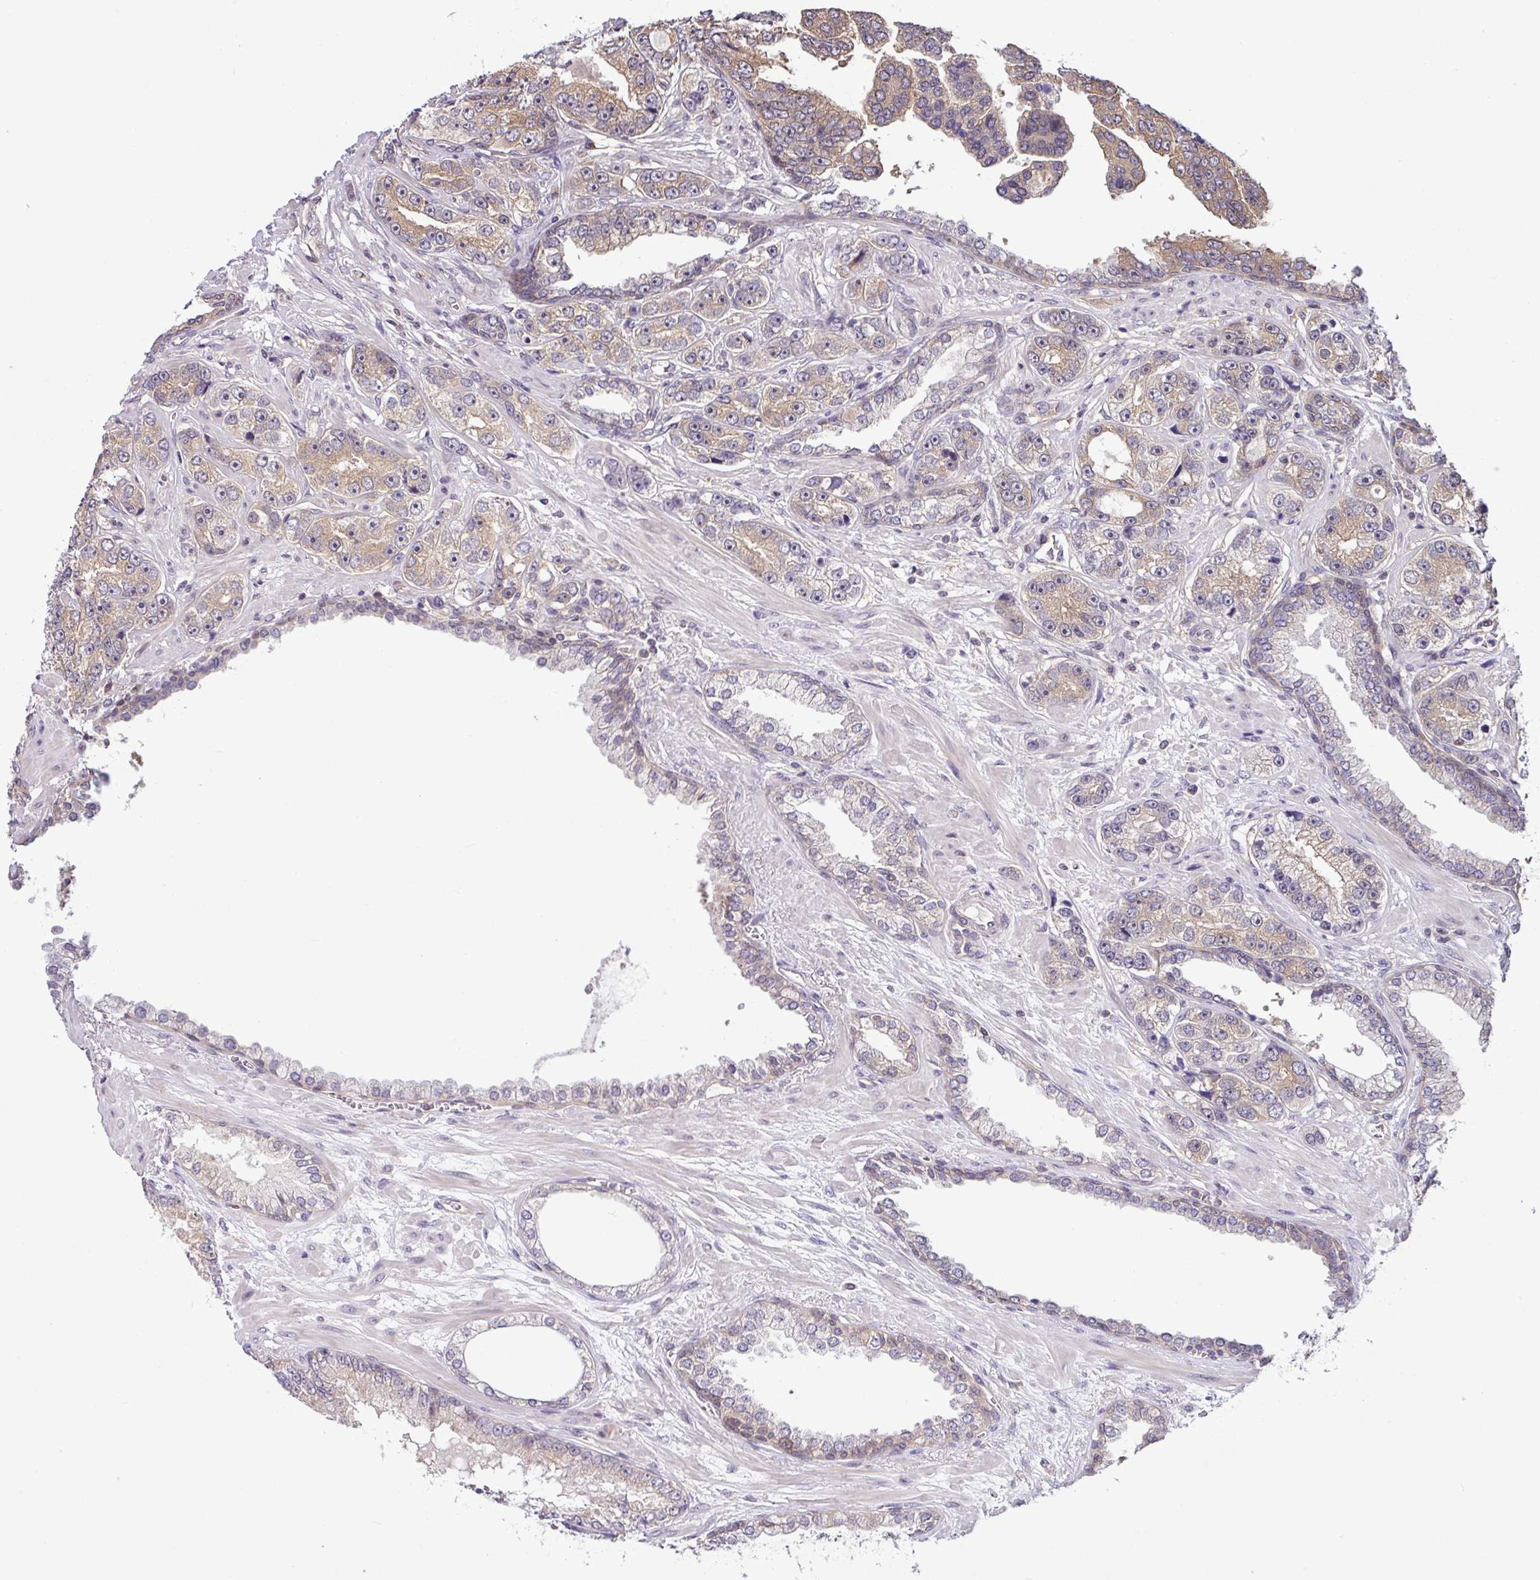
{"staining": {"intensity": "weak", "quantity": "25%-75%", "location": "cytoplasmic/membranous"}, "tissue": "prostate cancer", "cell_type": "Tumor cells", "image_type": "cancer", "snomed": [{"axis": "morphology", "description": "Adenocarcinoma, High grade"}, {"axis": "topography", "description": "Prostate"}], "caption": "Prostate cancer stained for a protein (brown) exhibits weak cytoplasmic/membranous positive positivity in about 25%-75% of tumor cells.", "gene": "SHB", "patient": {"sex": "male", "age": 71}}